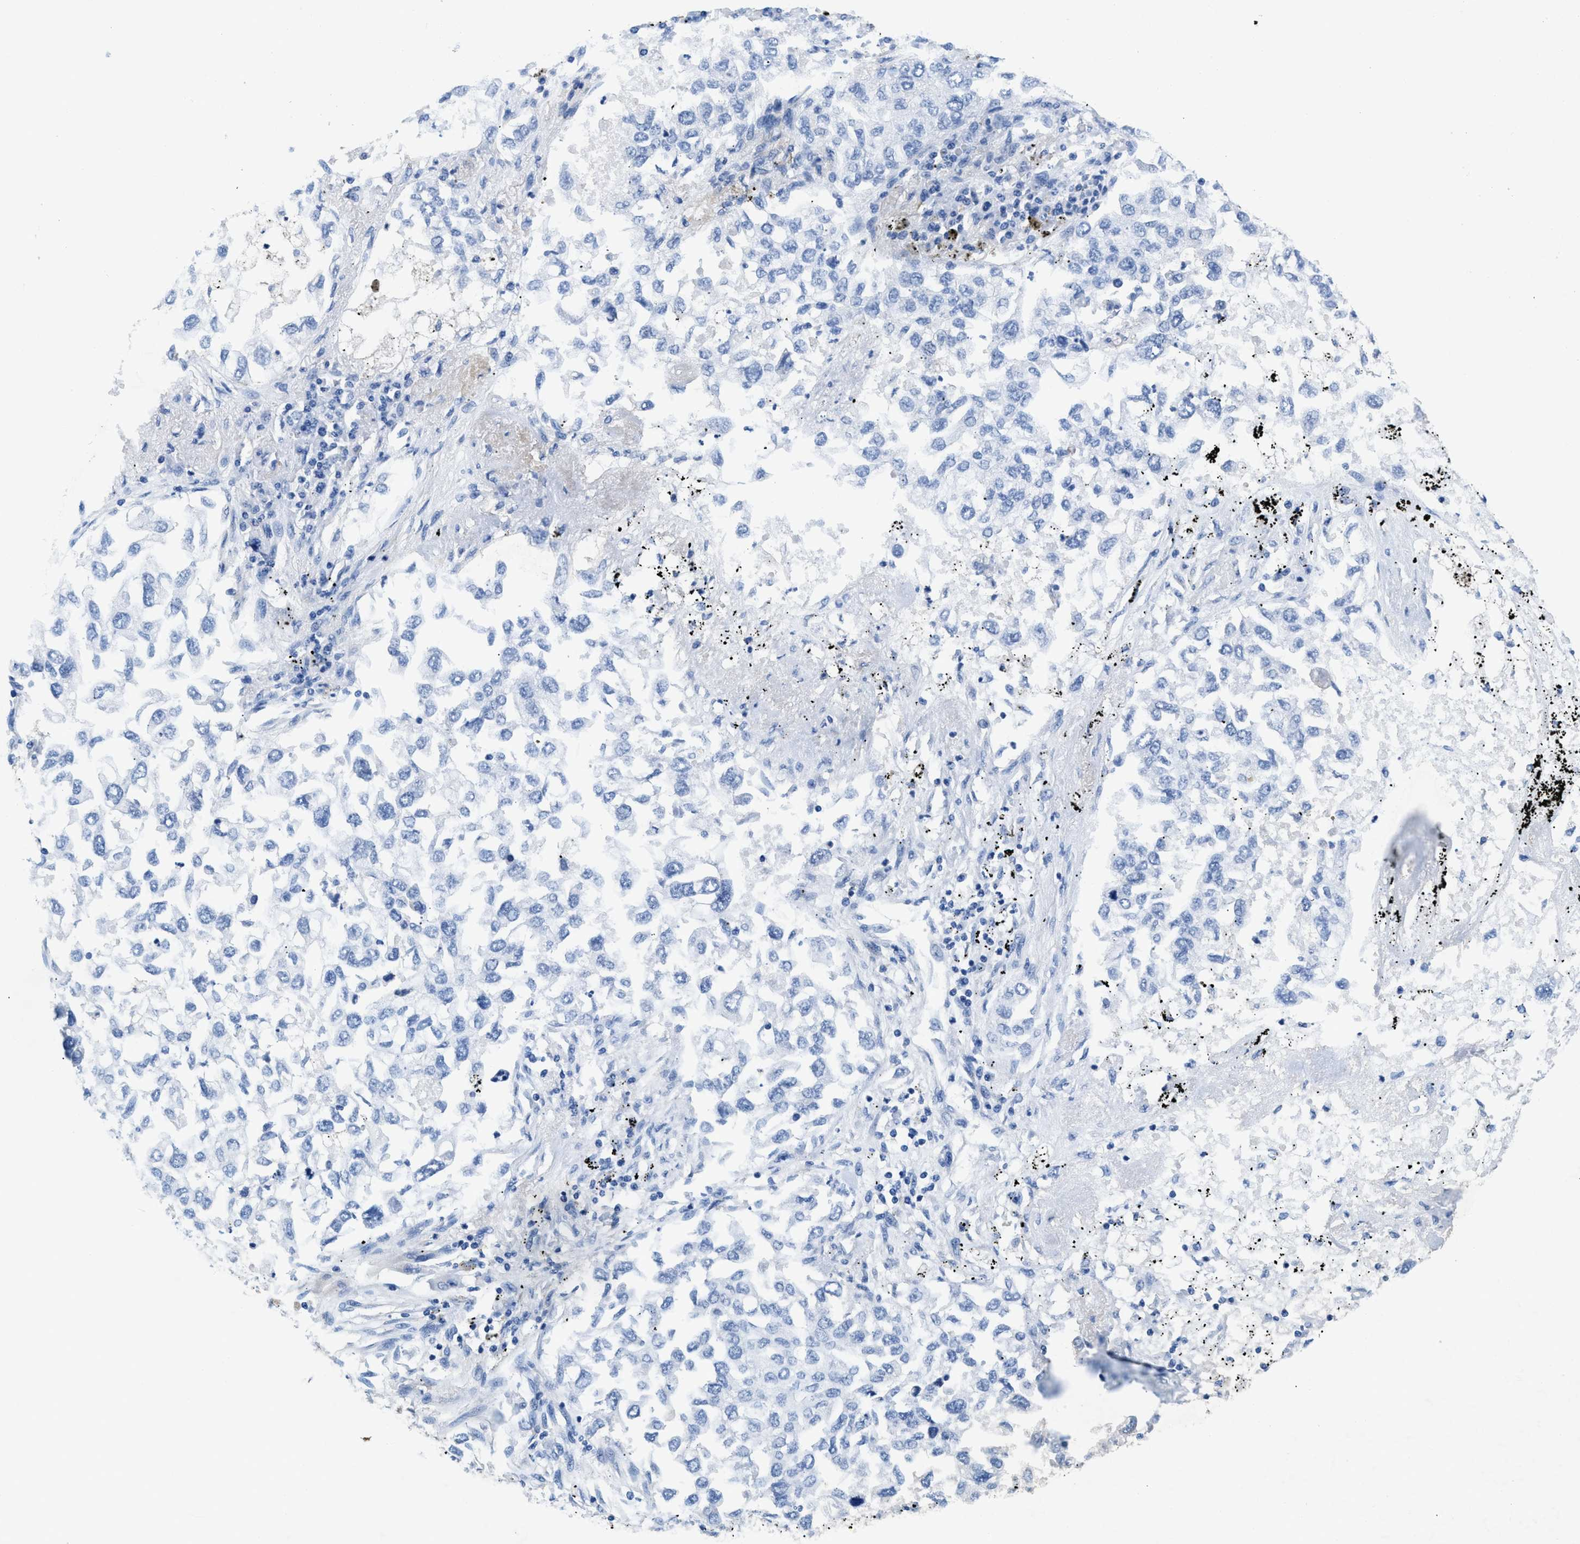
{"staining": {"intensity": "negative", "quantity": "none", "location": "none"}, "tissue": "lung cancer", "cell_type": "Tumor cells", "image_type": "cancer", "snomed": [{"axis": "morphology", "description": "Inflammation, NOS"}, {"axis": "morphology", "description": "Adenocarcinoma, NOS"}, {"axis": "topography", "description": "Lung"}], "caption": "The photomicrograph displays no staining of tumor cells in adenocarcinoma (lung). (IHC, brightfield microscopy, high magnification).", "gene": "SLFN13", "patient": {"sex": "male", "age": 63}}